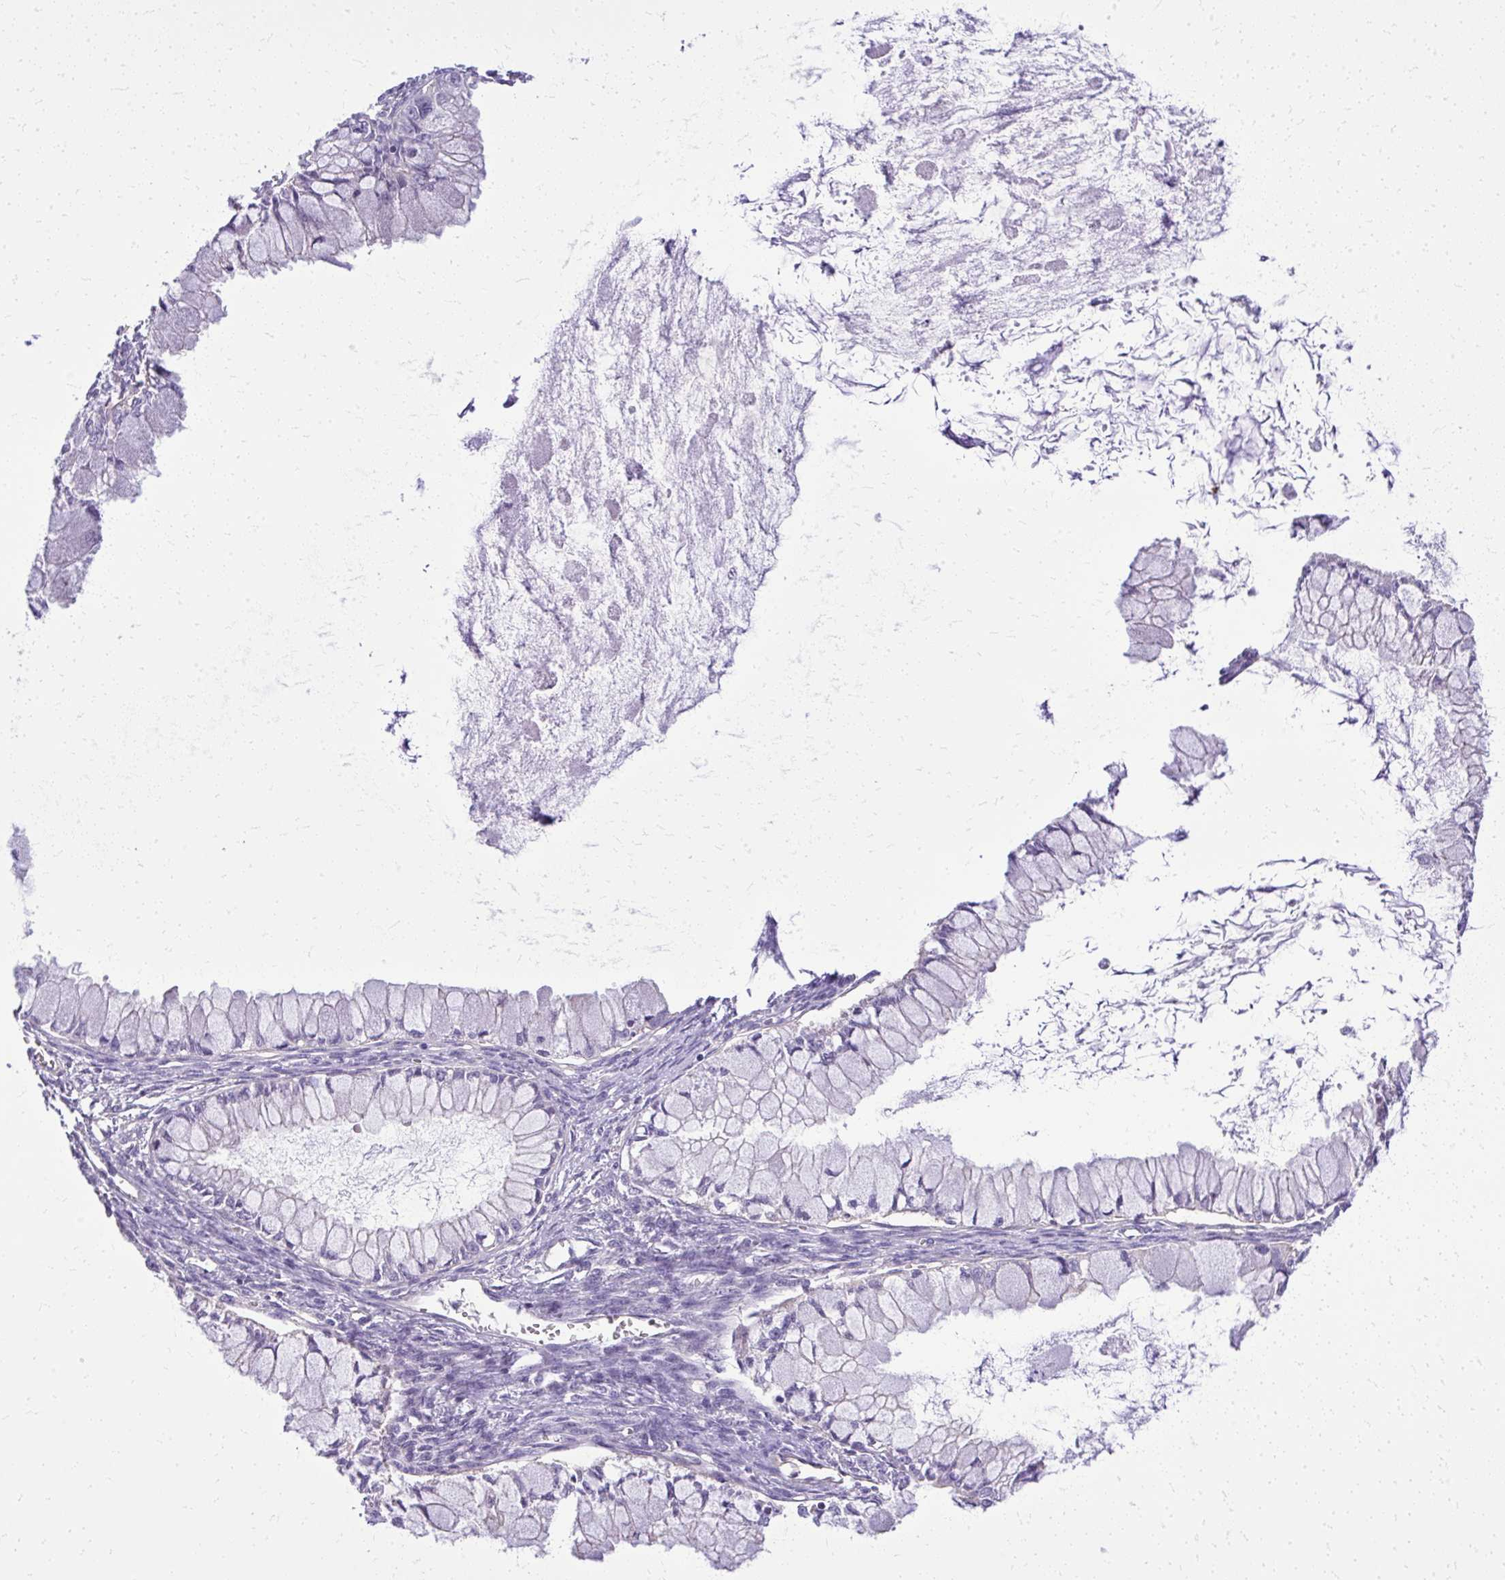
{"staining": {"intensity": "negative", "quantity": "none", "location": "none"}, "tissue": "ovarian cancer", "cell_type": "Tumor cells", "image_type": "cancer", "snomed": [{"axis": "morphology", "description": "Cystadenocarcinoma, mucinous, NOS"}, {"axis": "topography", "description": "Ovary"}], "caption": "High power microscopy histopathology image of an immunohistochemistry (IHC) histopathology image of ovarian cancer (mucinous cystadenocarcinoma), revealing no significant staining in tumor cells. (DAB (3,3'-diaminobenzidine) immunohistochemistry (IHC) visualized using brightfield microscopy, high magnification).", "gene": "RUNDC3B", "patient": {"sex": "female", "age": 34}}